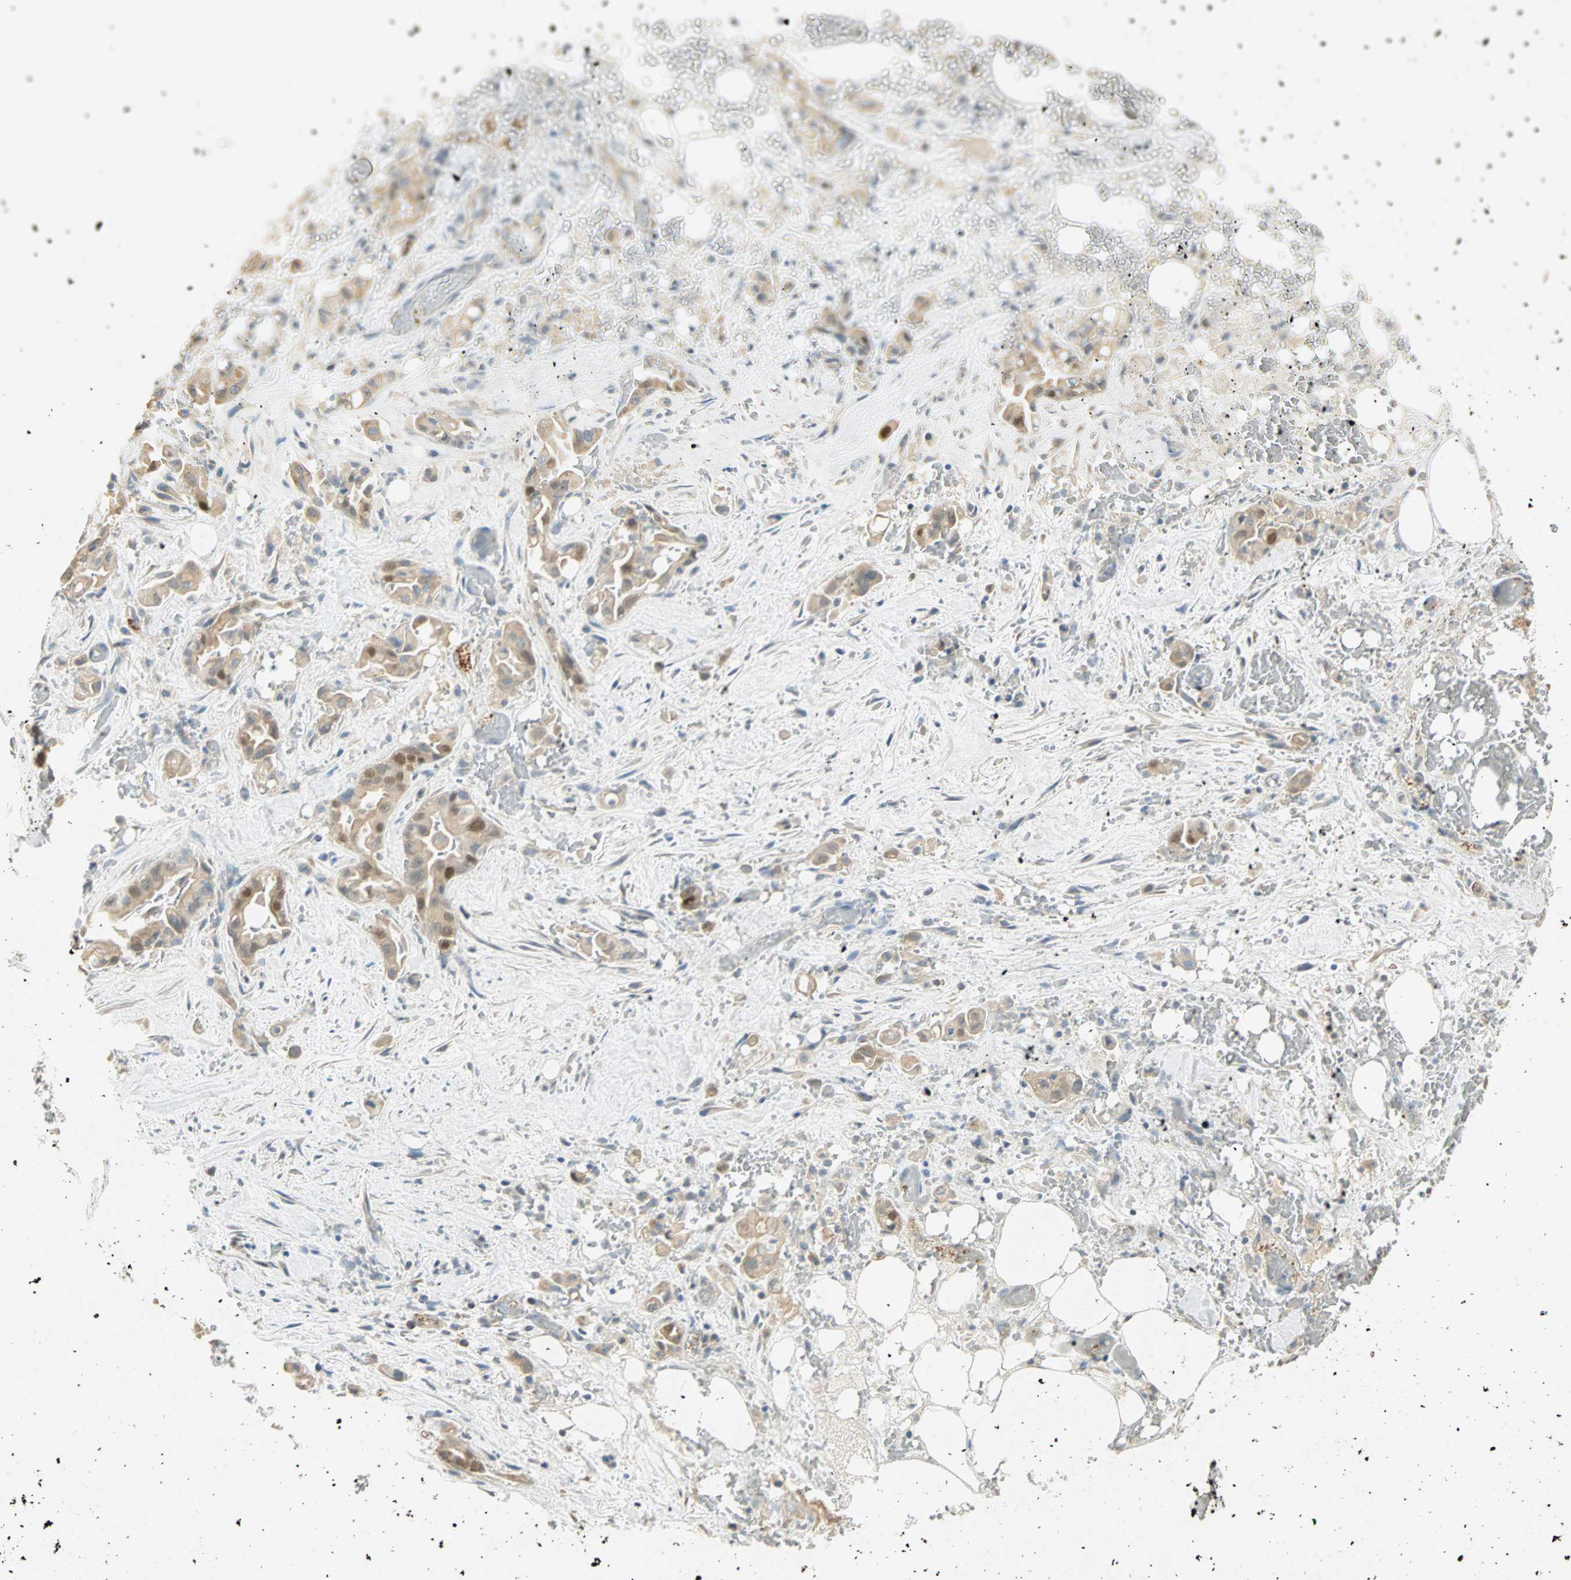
{"staining": {"intensity": "moderate", "quantity": "25%-75%", "location": "cytoplasmic/membranous,nuclear"}, "tissue": "liver cancer", "cell_type": "Tumor cells", "image_type": "cancer", "snomed": [{"axis": "morphology", "description": "Cholangiocarcinoma"}, {"axis": "topography", "description": "Liver"}], "caption": "There is medium levels of moderate cytoplasmic/membranous and nuclear staining in tumor cells of liver cholangiocarcinoma, as demonstrated by immunohistochemical staining (brown color).", "gene": "RAD18", "patient": {"sex": "female", "age": 68}}